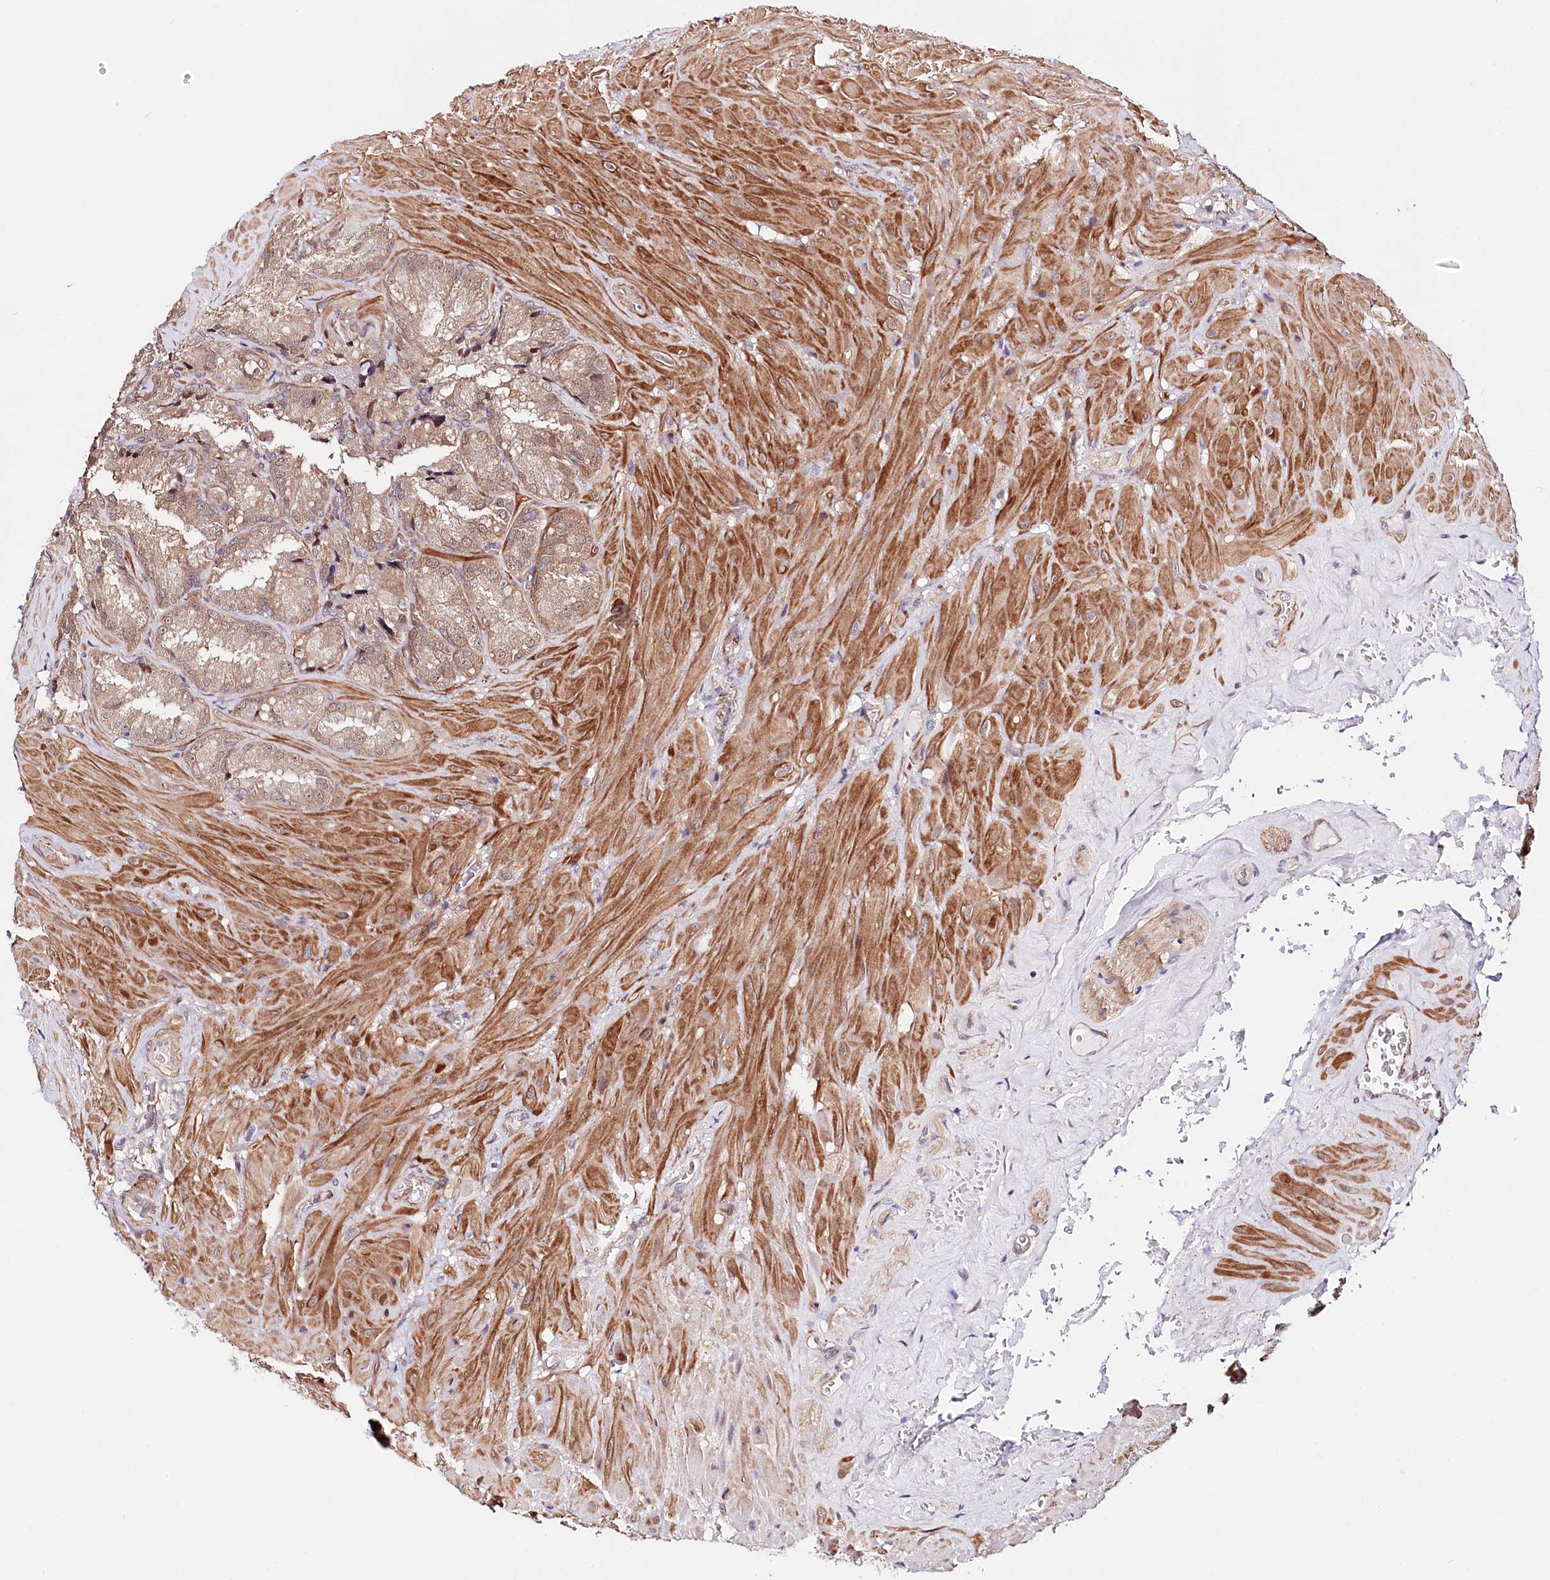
{"staining": {"intensity": "weak", "quantity": "25%-75%", "location": "cytoplasmic/membranous"}, "tissue": "seminal vesicle", "cell_type": "Glandular cells", "image_type": "normal", "snomed": [{"axis": "morphology", "description": "Normal tissue, NOS"}, {"axis": "topography", "description": "Seminal veicle"}], "caption": "Protein analysis of benign seminal vesicle reveals weak cytoplasmic/membranous positivity in about 25%-75% of glandular cells. (Brightfield microscopy of DAB IHC at high magnification).", "gene": "PPP2R5B", "patient": {"sex": "male", "age": 62}}